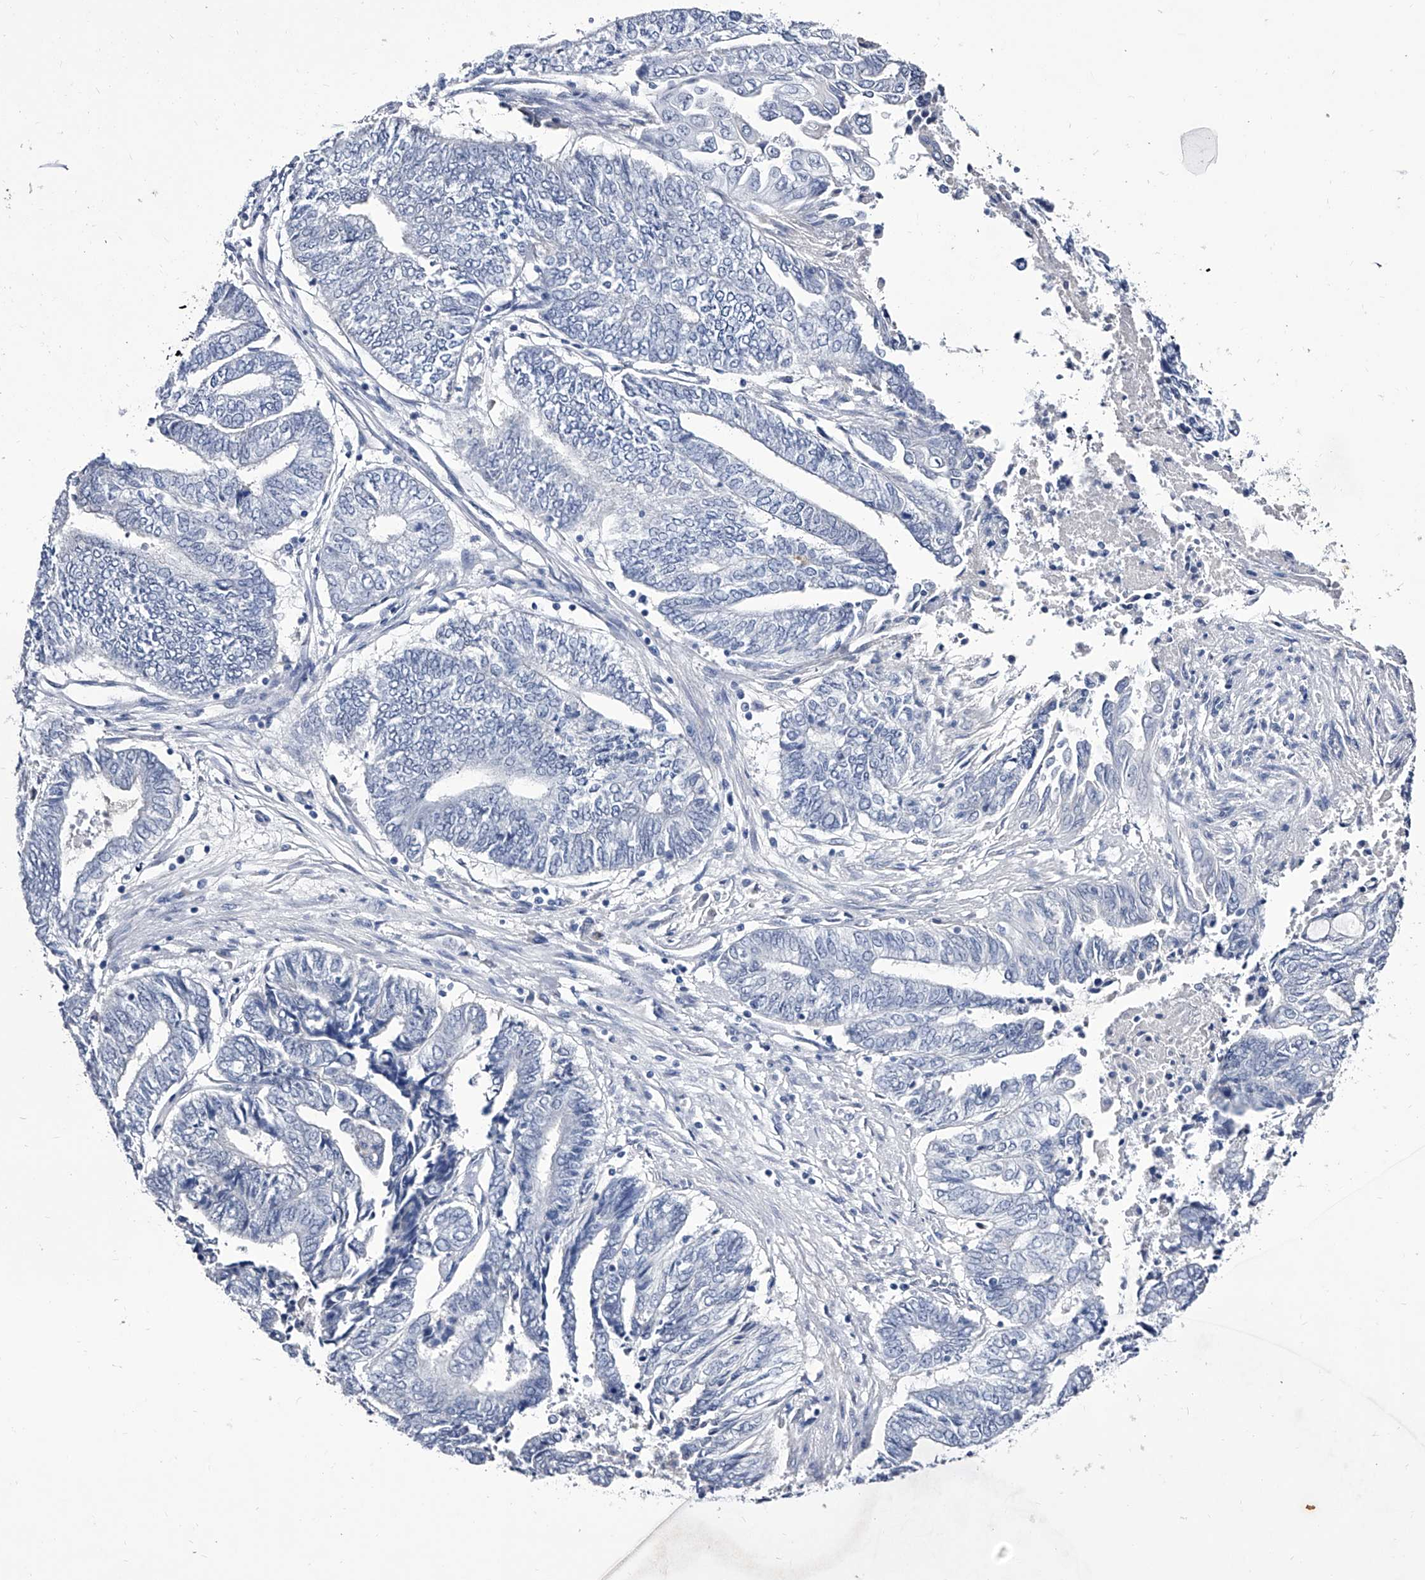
{"staining": {"intensity": "negative", "quantity": "none", "location": "none"}, "tissue": "endometrial cancer", "cell_type": "Tumor cells", "image_type": "cancer", "snomed": [{"axis": "morphology", "description": "Adenocarcinoma, NOS"}, {"axis": "topography", "description": "Uterus"}, {"axis": "topography", "description": "Endometrium"}], "caption": "This image is of endometrial cancer (adenocarcinoma) stained with immunohistochemistry to label a protein in brown with the nuclei are counter-stained blue. There is no staining in tumor cells.", "gene": "CRISP2", "patient": {"sex": "female", "age": 70}}